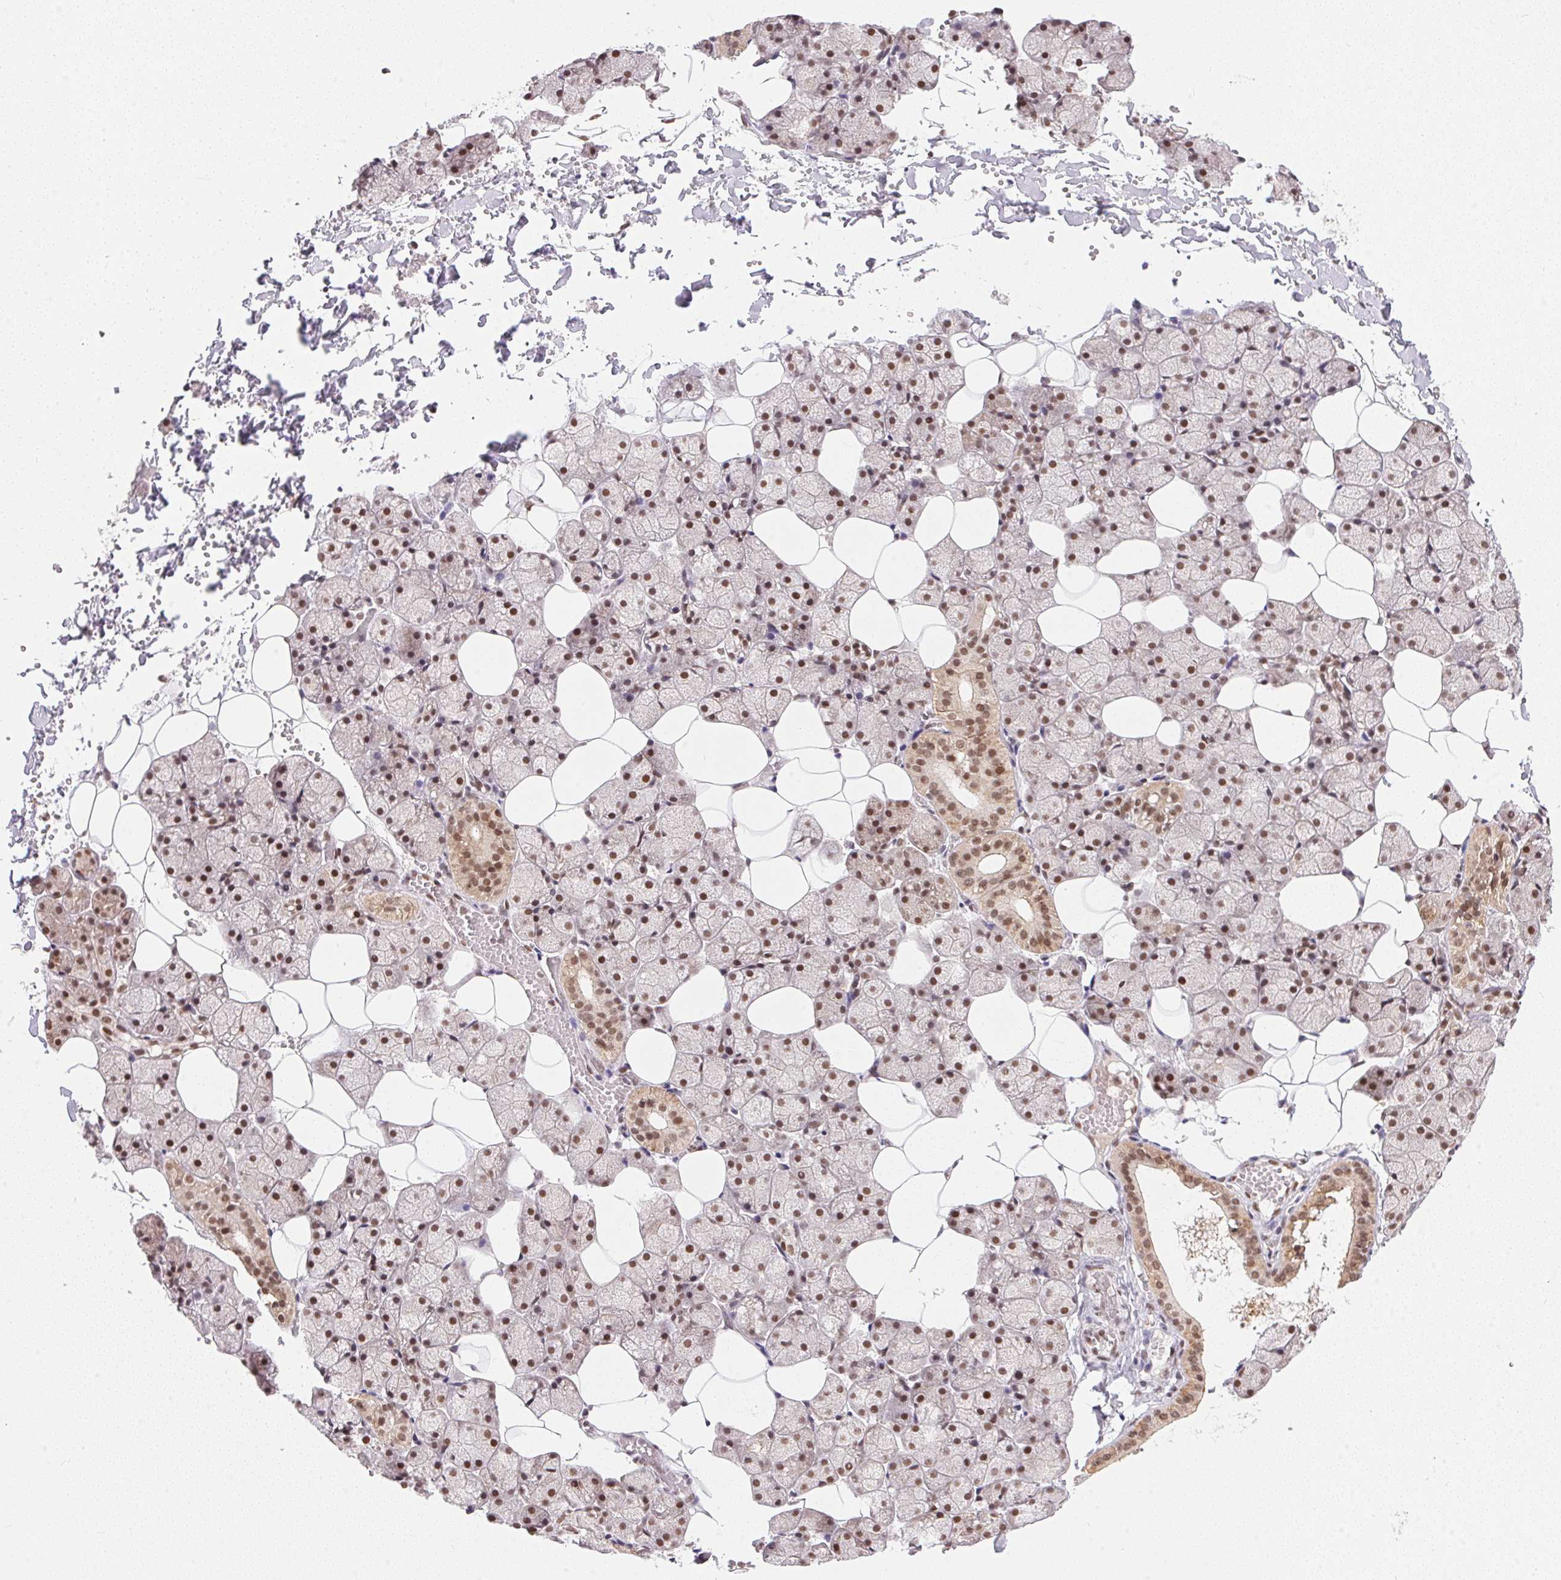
{"staining": {"intensity": "moderate", "quantity": ">75%", "location": "cytoplasmic/membranous,nuclear"}, "tissue": "salivary gland", "cell_type": "Glandular cells", "image_type": "normal", "snomed": [{"axis": "morphology", "description": "Normal tissue, NOS"}, {"axis": "topography", "description": "Salivary gland"}], "caption": "This histopathology image demonstrates immunohistochemistry staining of normal human salivary gland, with medium moderate cytoplasmic/membranous,nuclear positivity in about >75% of glandular cells.", "gene": "NFE2L1", "patient": {"sex": "male", "age": 38}}